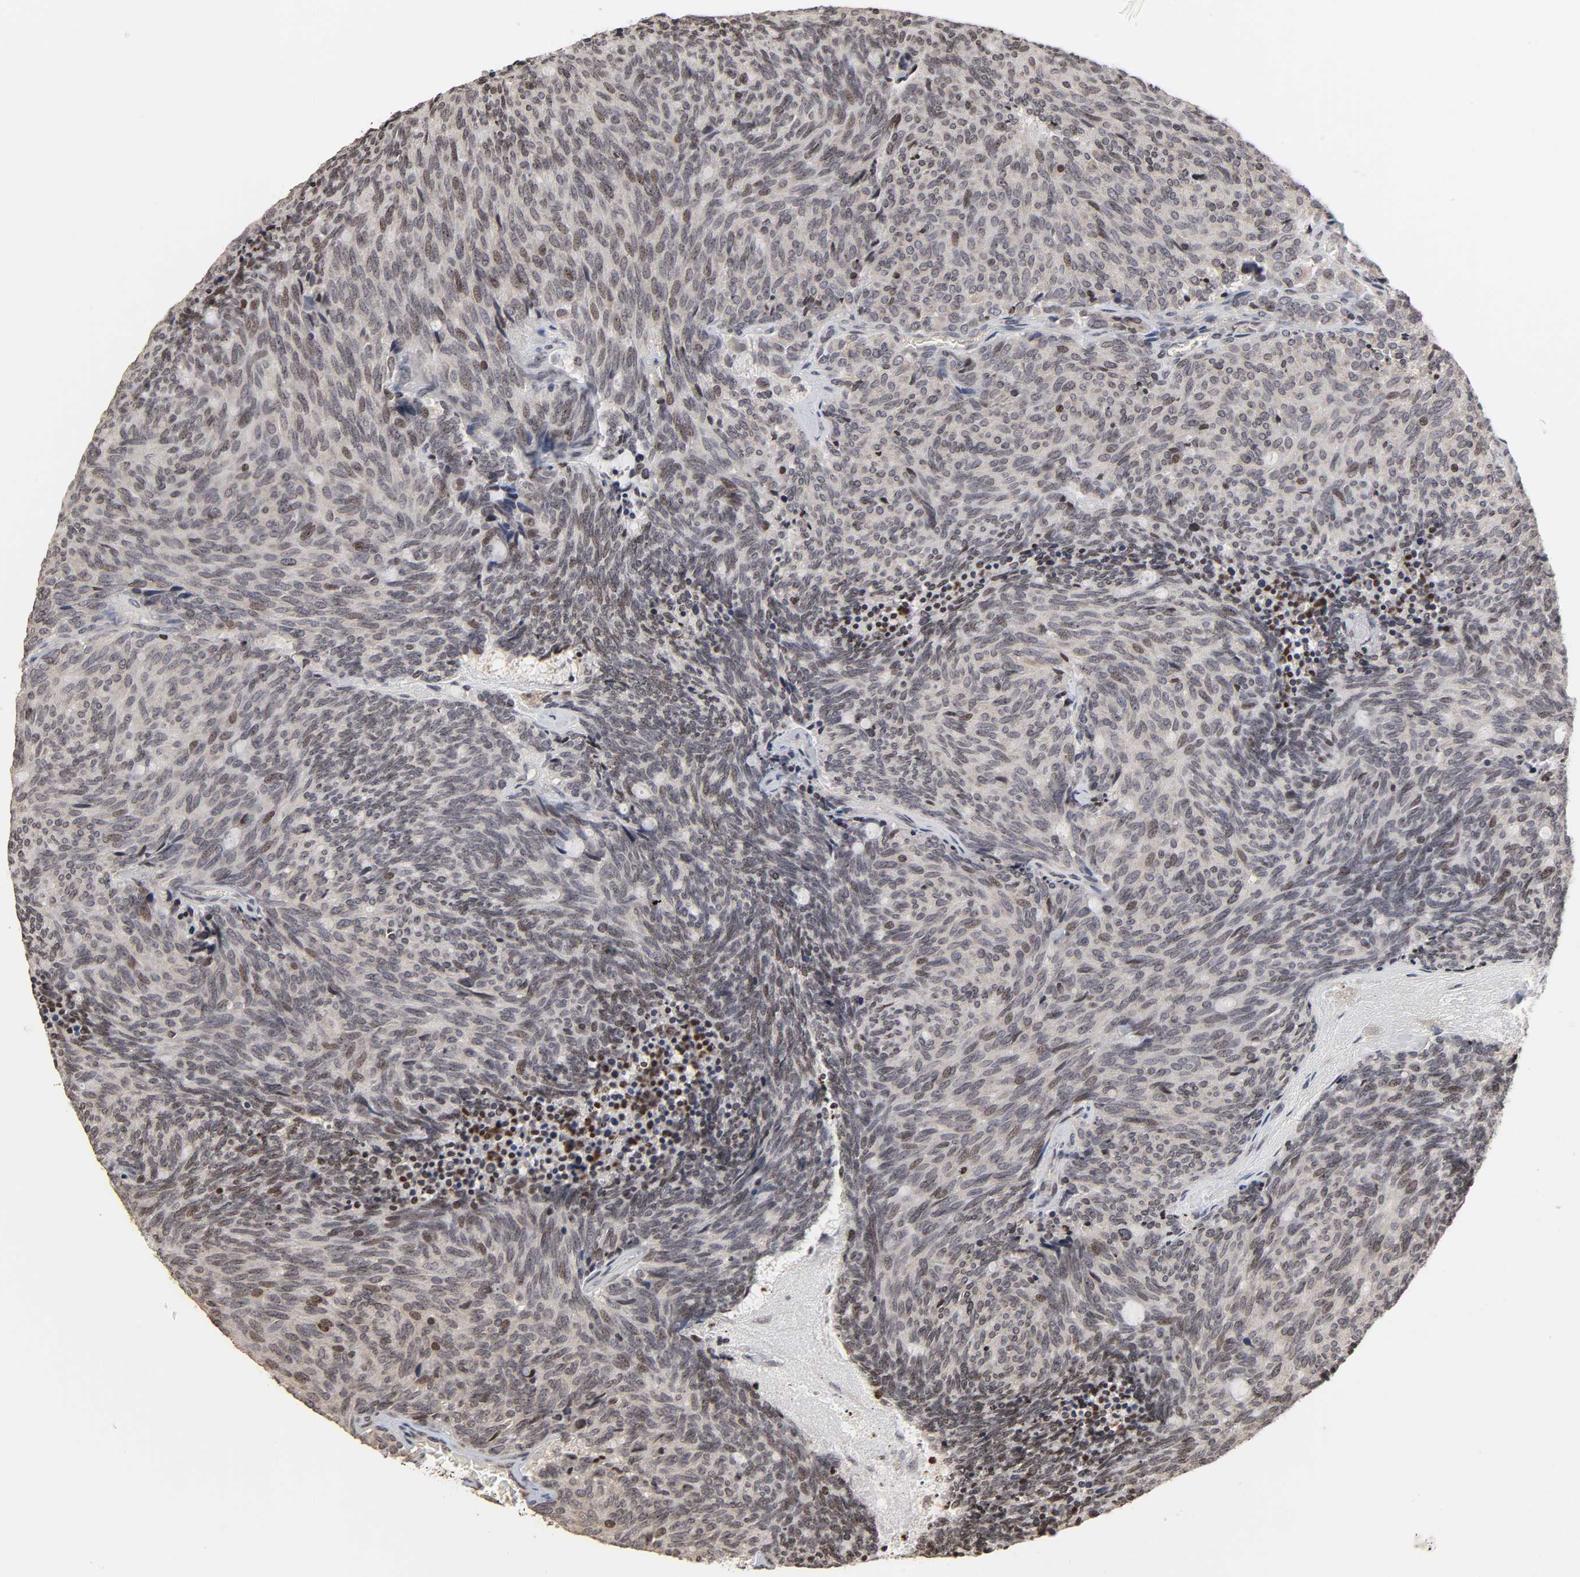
{"staining": {"intensity": "moderate", "quantity": "<25%", "location": "nuclear"}, "tissue": "carcinoid", "cell_type": "Tumor cells", "image_type": "cancer", "snomed": [{"axis": "morphology", "description": "Carcinoid, malignant, NOS"}, {"axis": "topography", "description": "Pancreas"}], "caption": "Immunohistochemical staining of carcinoid demonstrates low levels of moderate nuclear positivity in approximately <25% of tumor cells.", "gene": "ZNF473", "patient": {"sex": "female", "age": 54}}